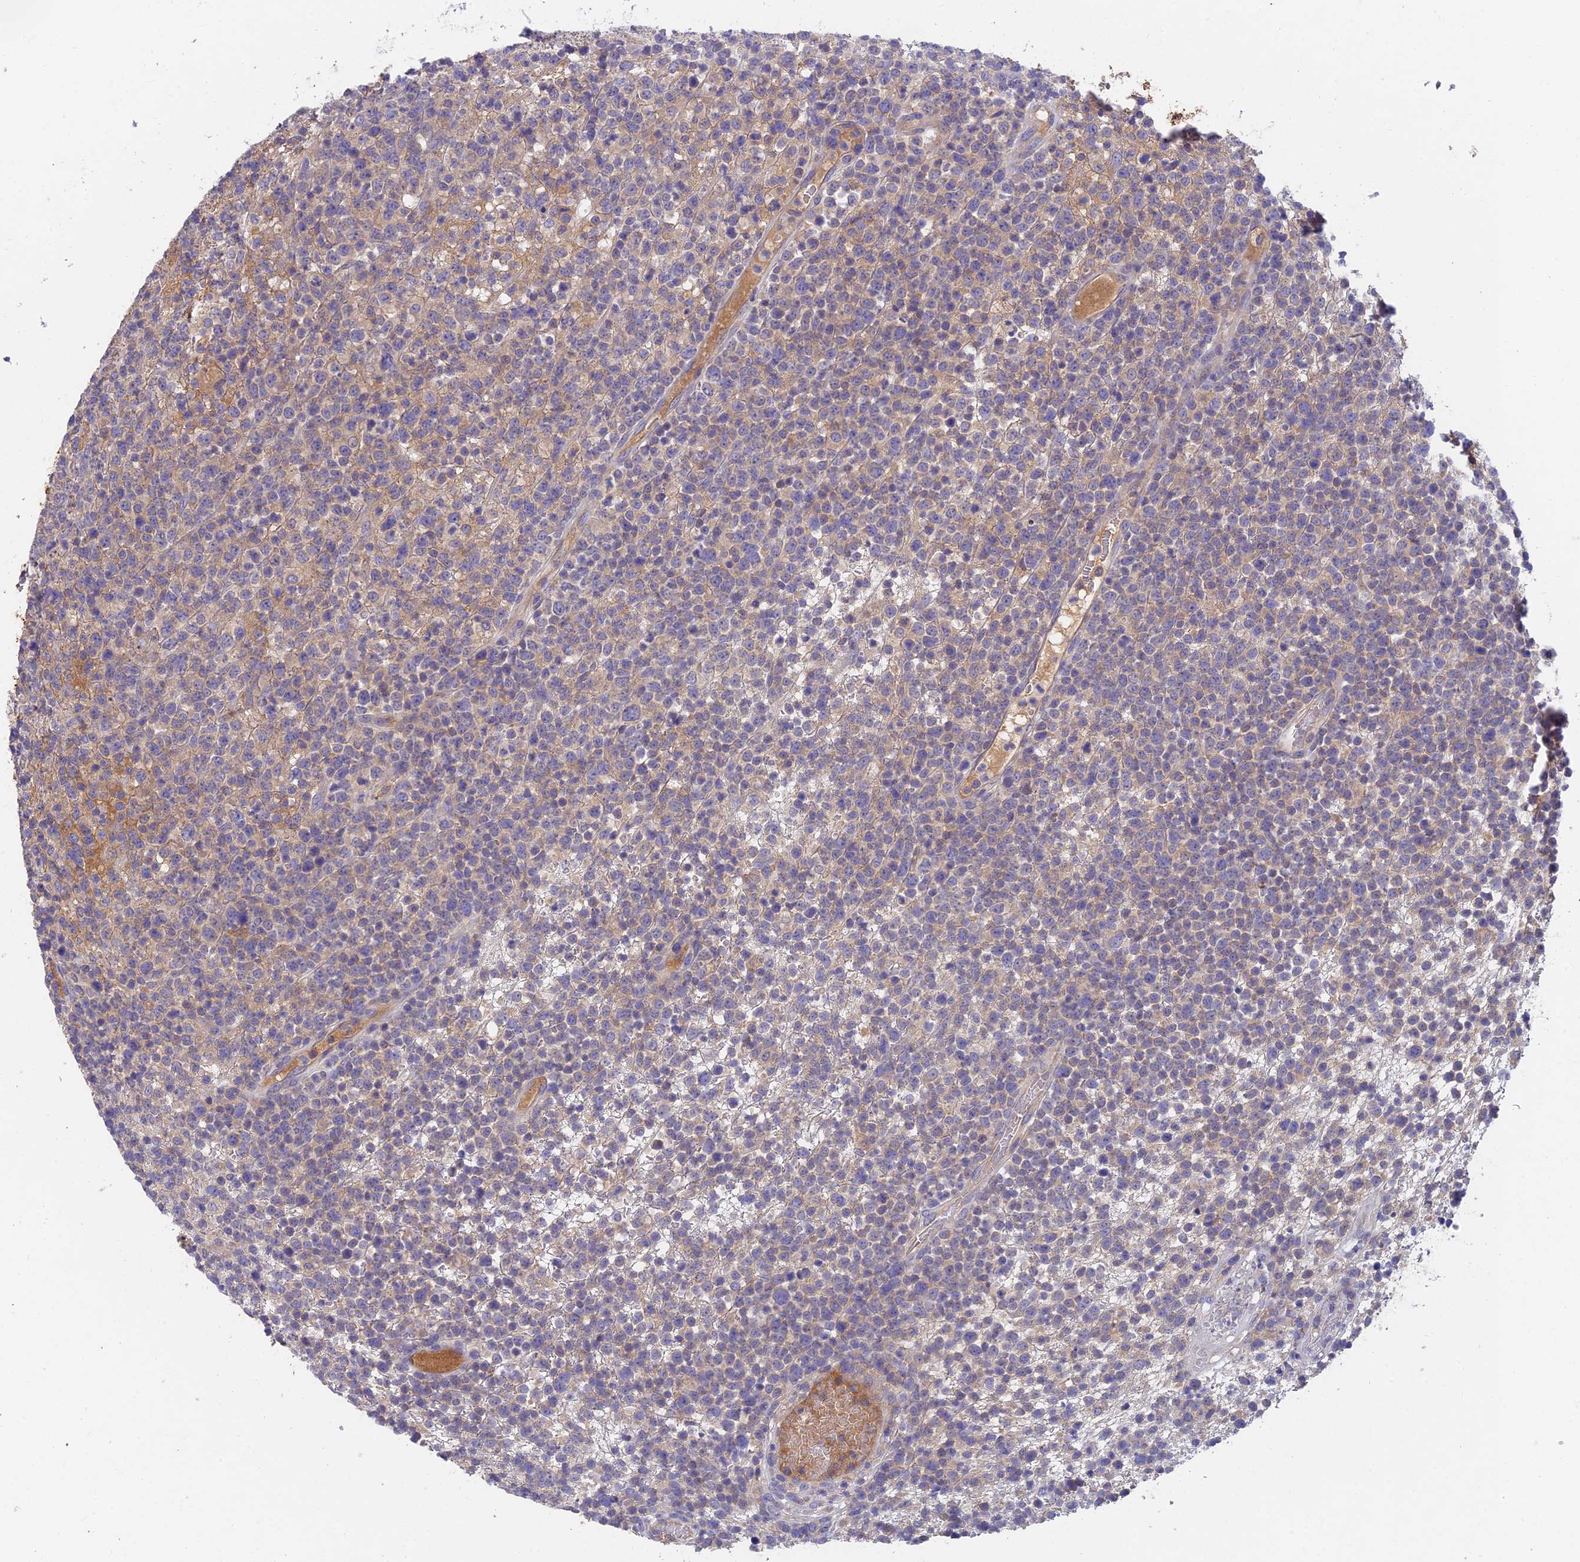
{"staining": {"intensity": "weak", "quantity": "25%-75%", "location": "cytoplasmic/membranous"}, "tissue": "lymphoma", "cell_type": "Tumor cells", "image_type": "cancer", "snomed": [{"axis": "morphology", "description": "Malignant lymphoma, non-Hodgkin's type, High grade"}, {"axis": "topography", "description": "Colon"}], "caption": "Immunohistochemistry (IHC) of human lymphoma reveals low levels of weak cytoplasmic/membranous expression in approximately 25%-75% of tumor cells.", "gene": "ADAMTS13", "patient": {"sex": "female", "age": 53}}